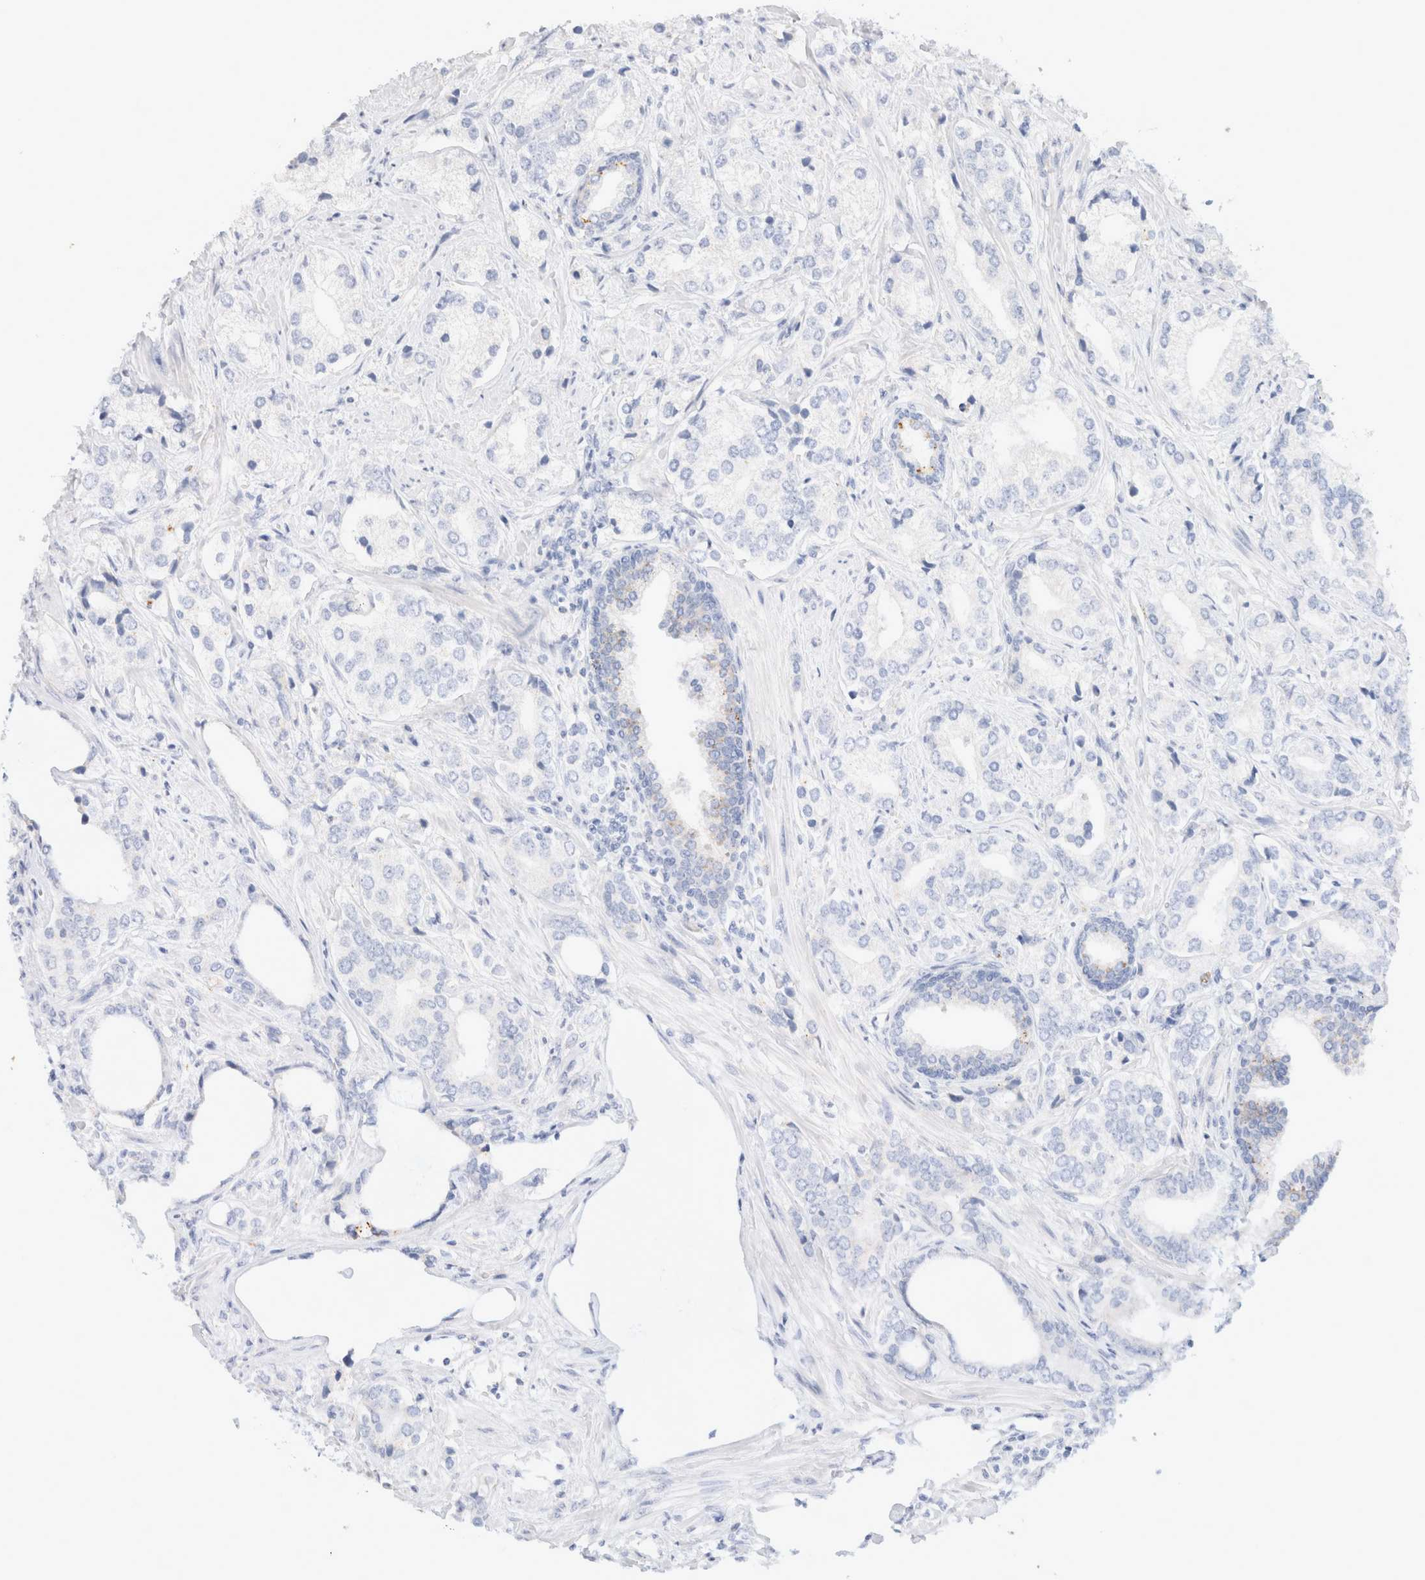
{"staining": {"intensity": "negative", "quantity": "none", "location": "none"}, "tissue": "prostate cancer", "cell_type": "Tumor cells", "image_type": "cancer", "snomed": [{"axis": "morphology", "description": "Adenocarcinoma, High grade"}, {"axis": "topography", "description": "Prostate"}], "caption": "A photomicrograph of human prostate high-grade adenocarcinoma is negative for staining in tumor cells.", "gene": "CPQ", "patient": {"sex": "male", "age": 66}}